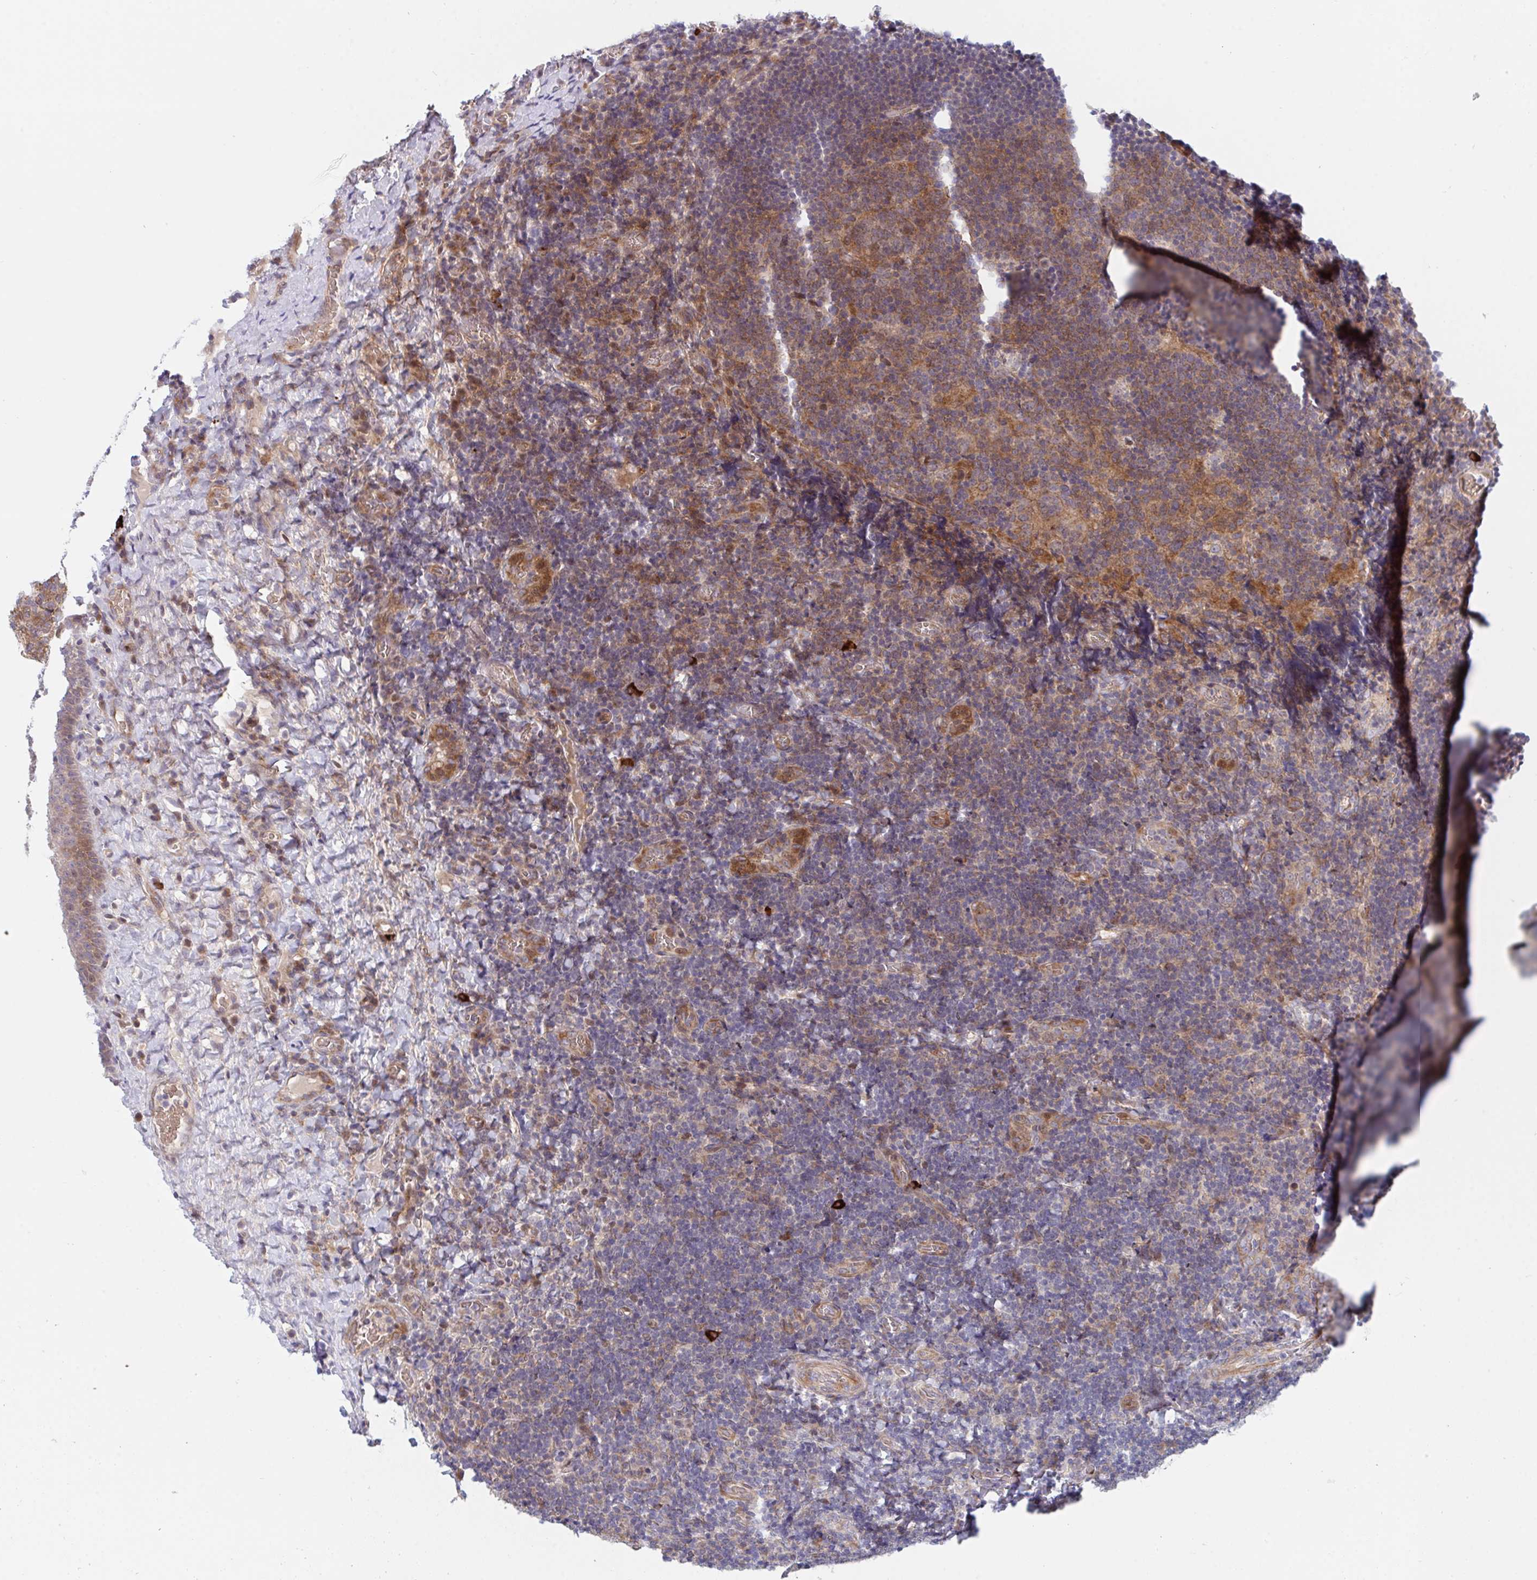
{"staining": {"intensity": "moderate", "quantity": "25%-75%", "location": "cytoplasmic/membranous"}, "tissue": "tonsil", "cell_type": "Germinal center cells", "image_type": "normal", "snomed": [{"axis": "morphology", "description": "Normal tissue, NOS"}, {"axis": "topography", "description": "Tonsil"}], "caption": "Human tonsil stained for a protein (brown) displays moderate cytoplasmic/membranous positive staining in approximately 25%-75% of germinal center cells.", "gene": "TNFSF4", "patient": {"sex": "male", "age": 17}}